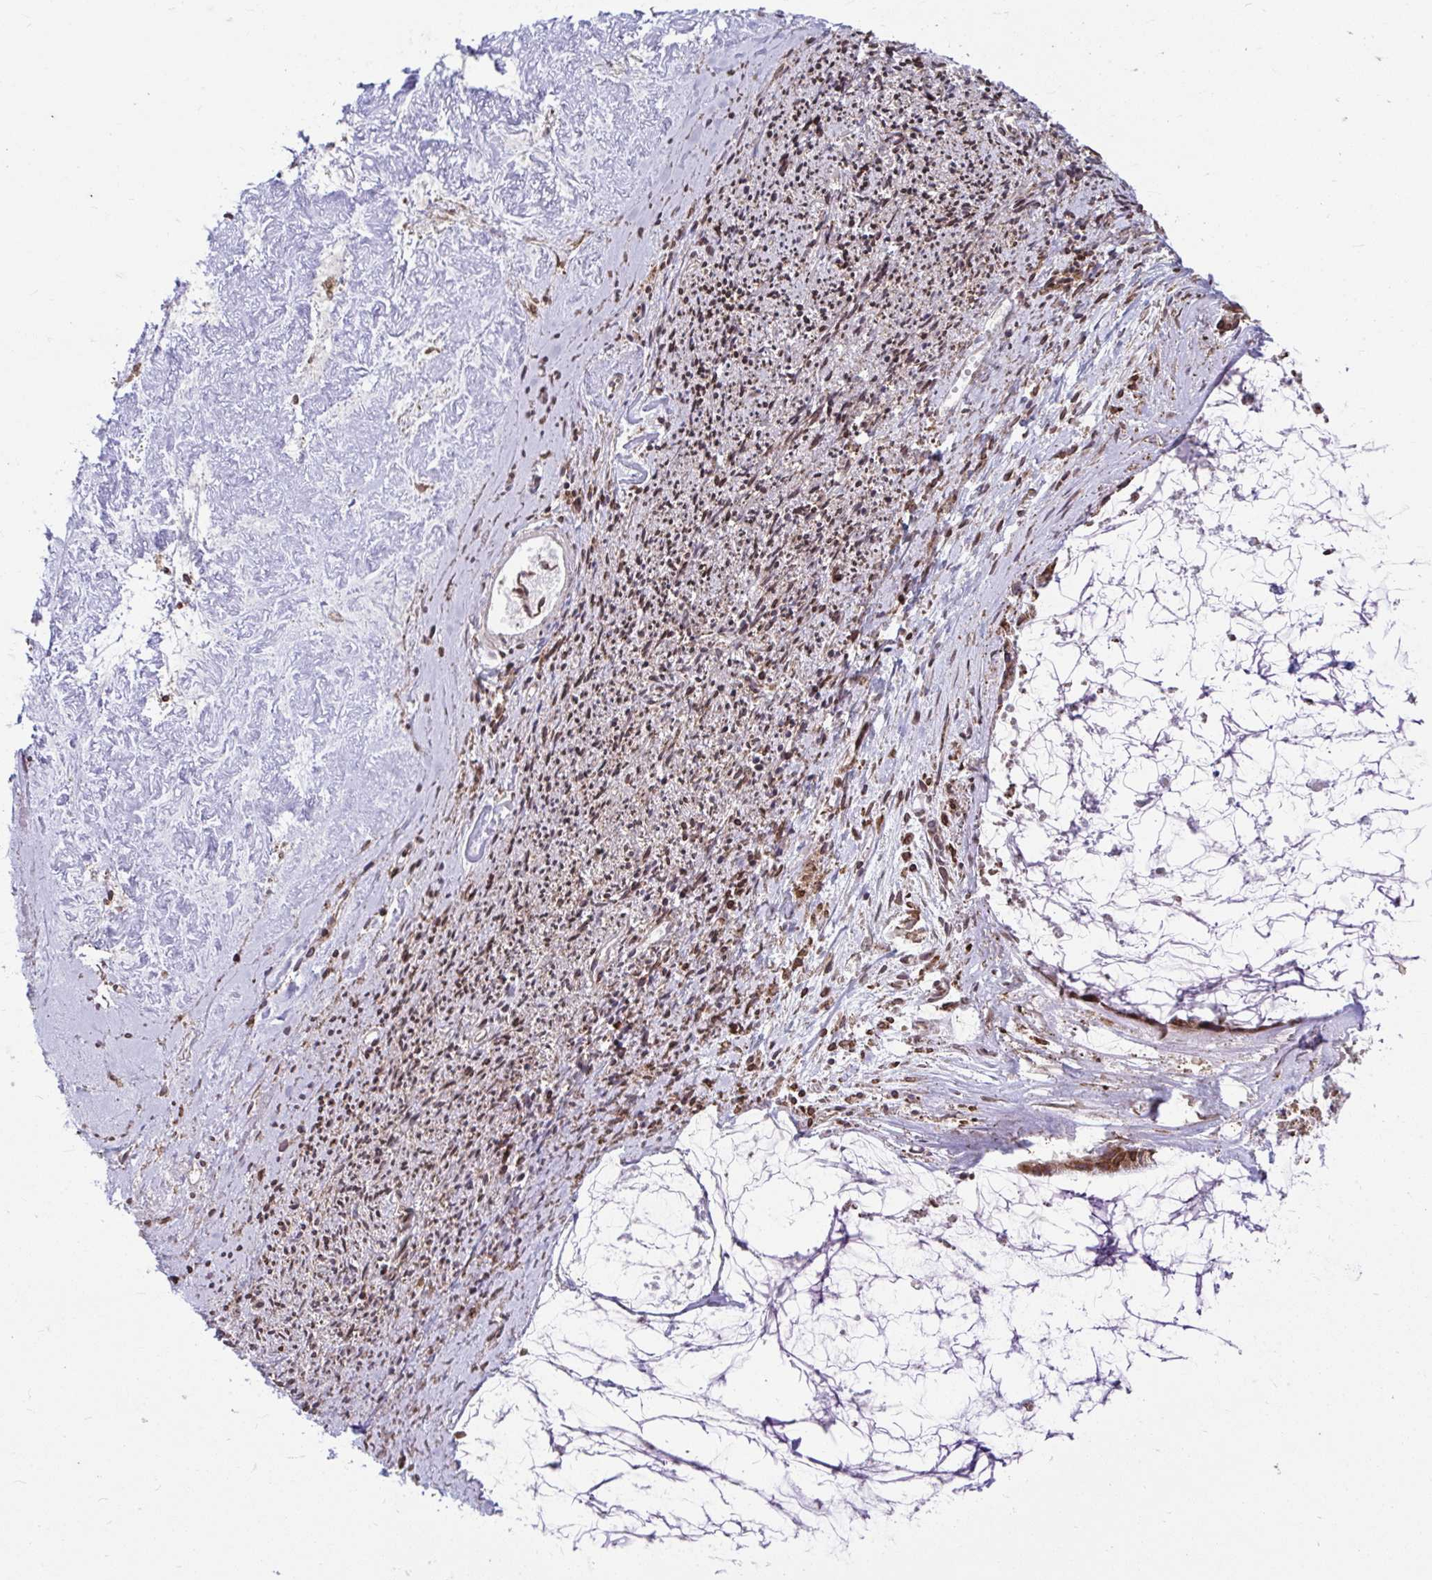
{"staining": {"intensity": "moderate", "quantity": ">75%", "location": "cytoplasmic/membranous"}, "tissue": "ovarian cancer", "cell_type": "Tumor cells", "image_type": "cancer", "snomed": [{"axis": "morphology", "description": "Cystadenocarcinoma, mucinous, NOS"}, {"axis": "topography", "description": "Ovary"}], "caption": "Brown immunohistochemical staining in ovarian mucinous cystadenocarcinoma reveals moderate cytoplasmic/membranous positivity in approximately >75% of tumor cells. The protein of interest is stained brown, and the nuclei are stained in blue (DAB (3,3'-diaminobenzidine) IHC with brightfield microscopy, high magnification).", "gene": "STIM2", "patient": {"sex": "female", "age": 90}}